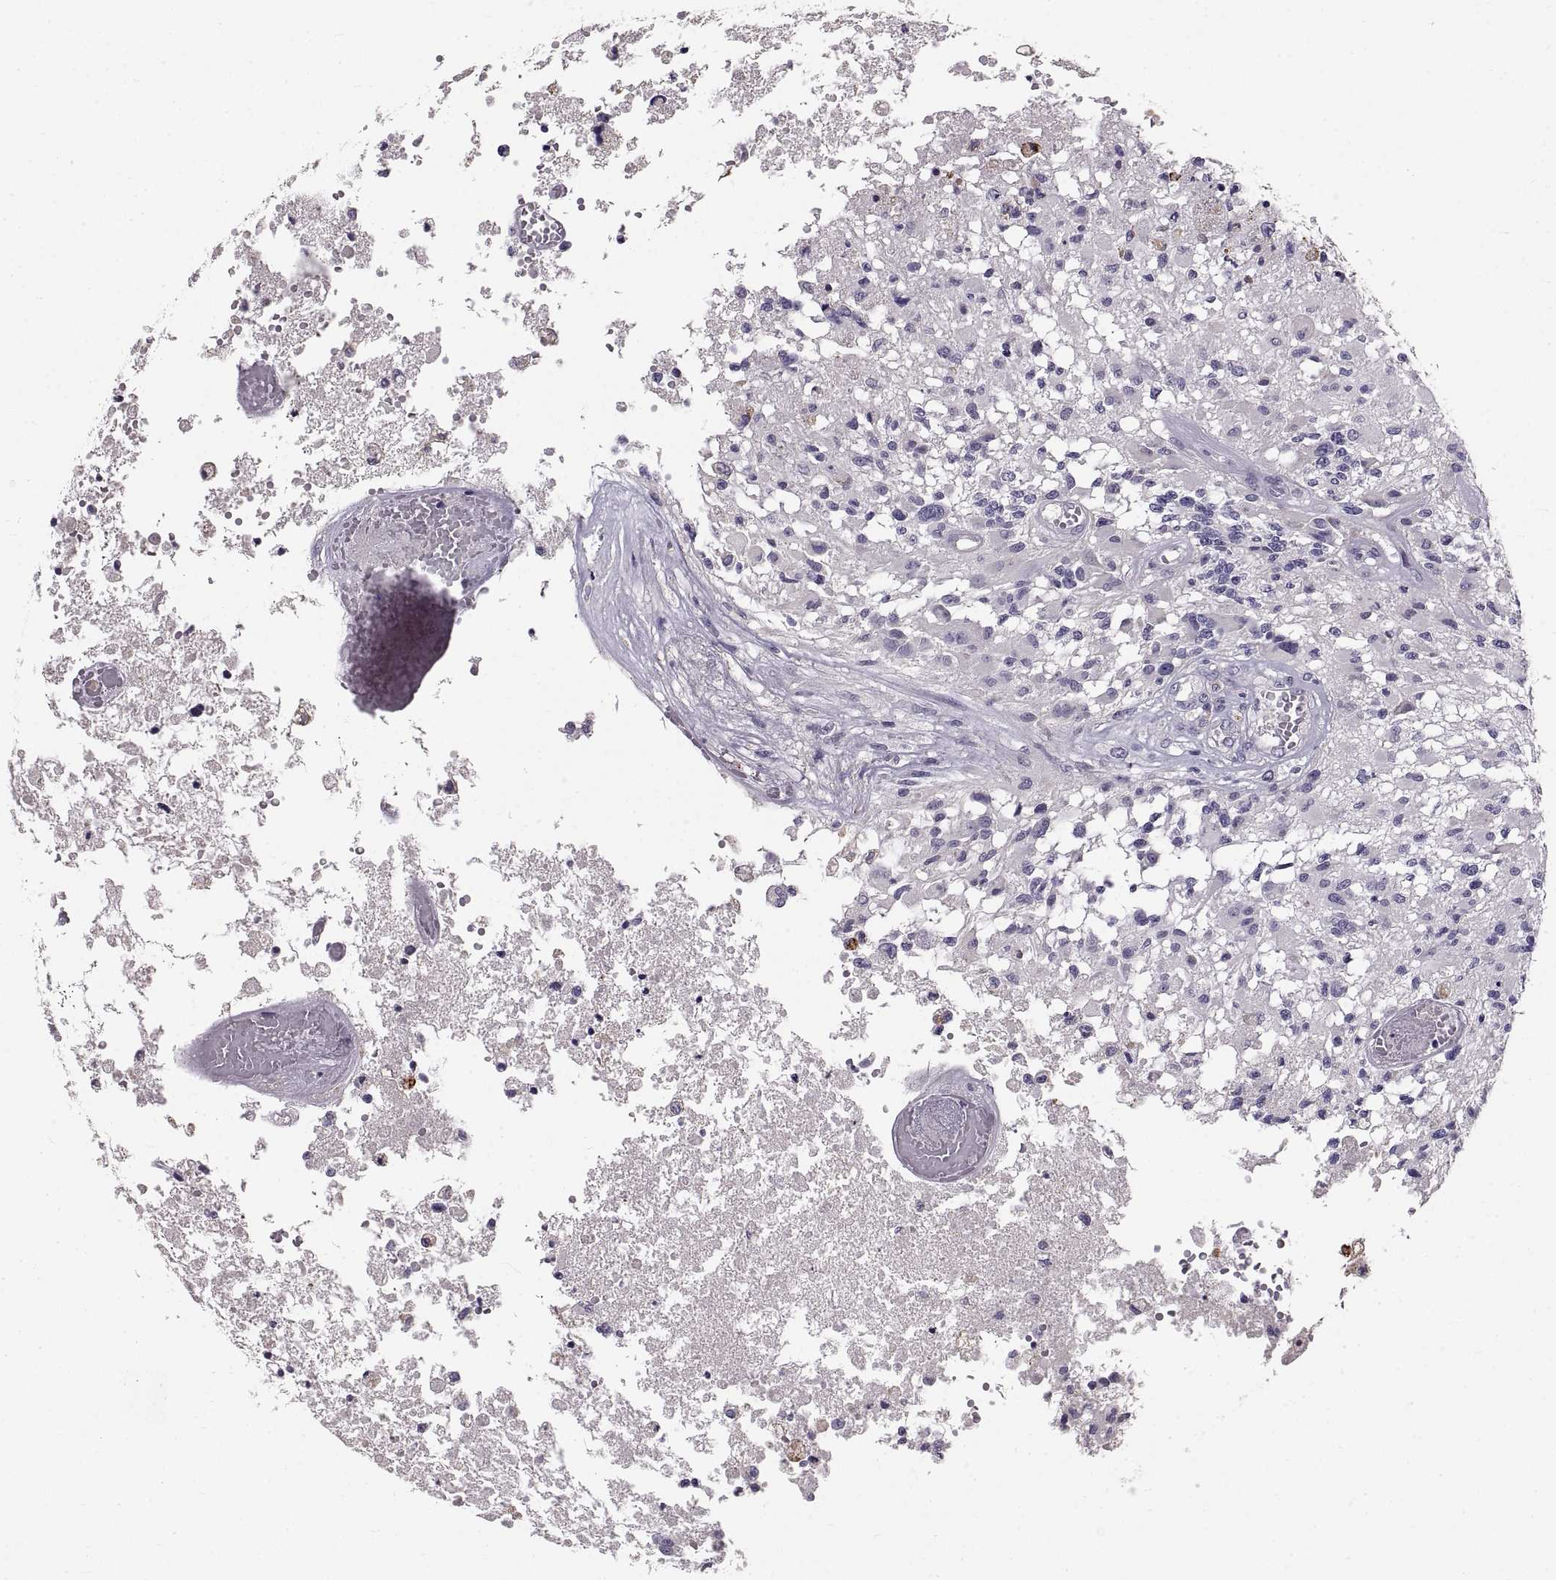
{"staining": {"intensity": "negative", "quantity": "none", "location": "none"}, "tissue": "glioma", "cell_type": "Tumor cells", "image_type": "cancer", "snomed": [{"axis": "morphology", "description": "Glioma, malignant, High grade"}, {"axis": "topography", "description": "Brain"}], "caption": "Immunohistochemistry (IHC) image of neoplastic tissue: glioma stained with DAB exhibits no significant protein positivity in tumor cells.", "gene": "ADAM32", "patient": {"sex": "female", "age": 63}}